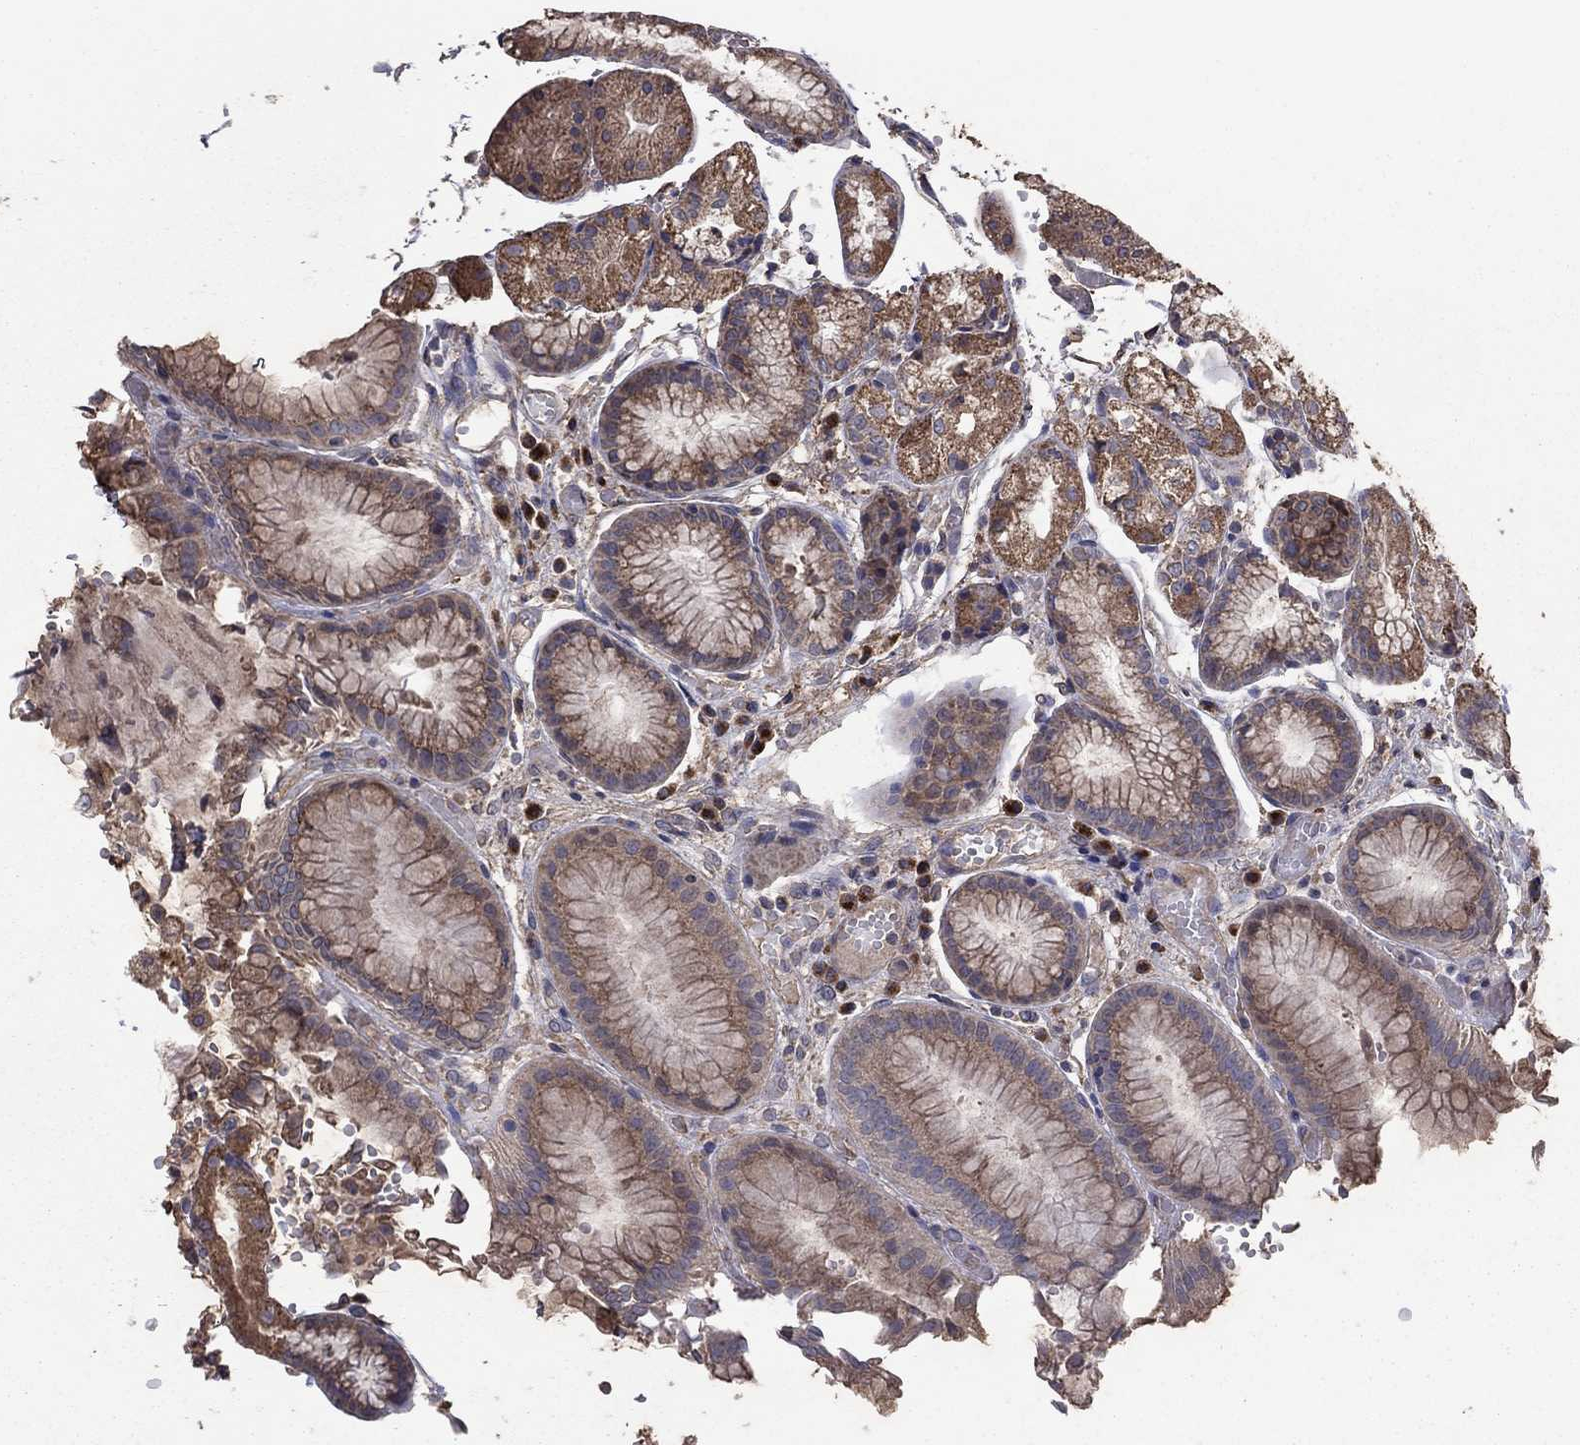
{"staining": {"intensity": "moderate", "quantity": "25%-75%", "location": "cytoplasmic/membranous"}, "tissue": "stomach", "cell_type": "Glandular cells", "image_type": "normal", "snomed": [{"axis": "morphology", "description": "Normal tissue, NOS"}, {"axis": "topography", "description": "Stomach, upper"}], "caption": "Stomach was stained to show a protein in brown. There is medium levels of moderate cytoplasmic/membranous expression in approximately 25%-75% of glandular cells. (DAB (3,3'-diaminobenzidine) IHC, brown staining for protein, blue staining for nuclei).", "gene": "FLT4", "patient": {"sex": "male", "age": 72}}